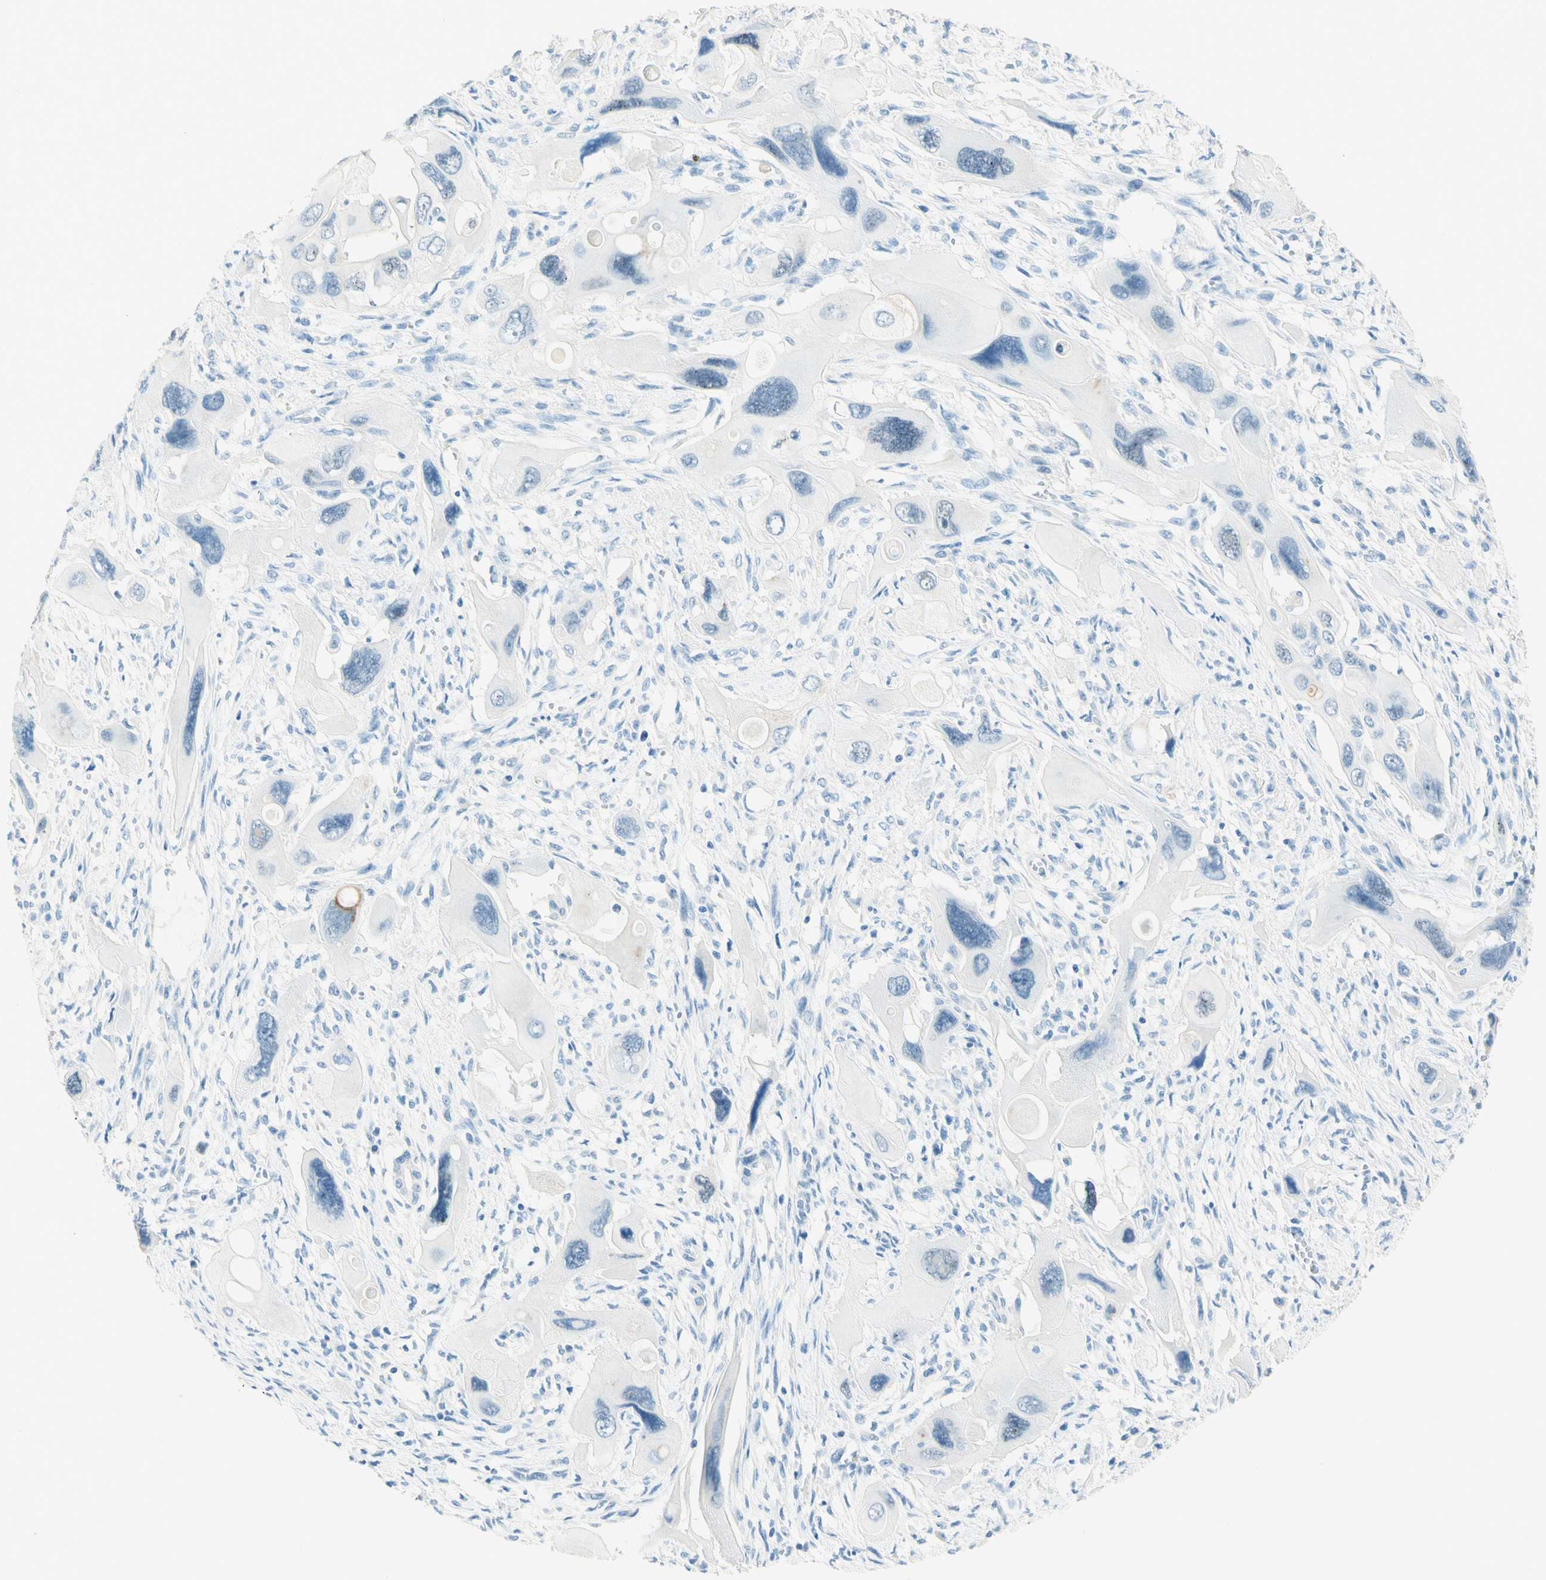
{"staining": {"intensity": "negative", "quantity": "none", "location": "none"}, "tissue": "pancreatic cancer", "cell_type": "Tumor cells", "image_type": "cancer", "snomed": [{"axis": "morphology", "description": "Adenocarcinoma, NOS"}, {"axis": "topography", "description": "Pancreas"}], "caption": "Immunohistochemical staining of adenocarcinoma (pancreatic) displays no significant expression in tumor cells.", "gene": "TMEM132D", "patient": {"sex": "male", "age": 73}}